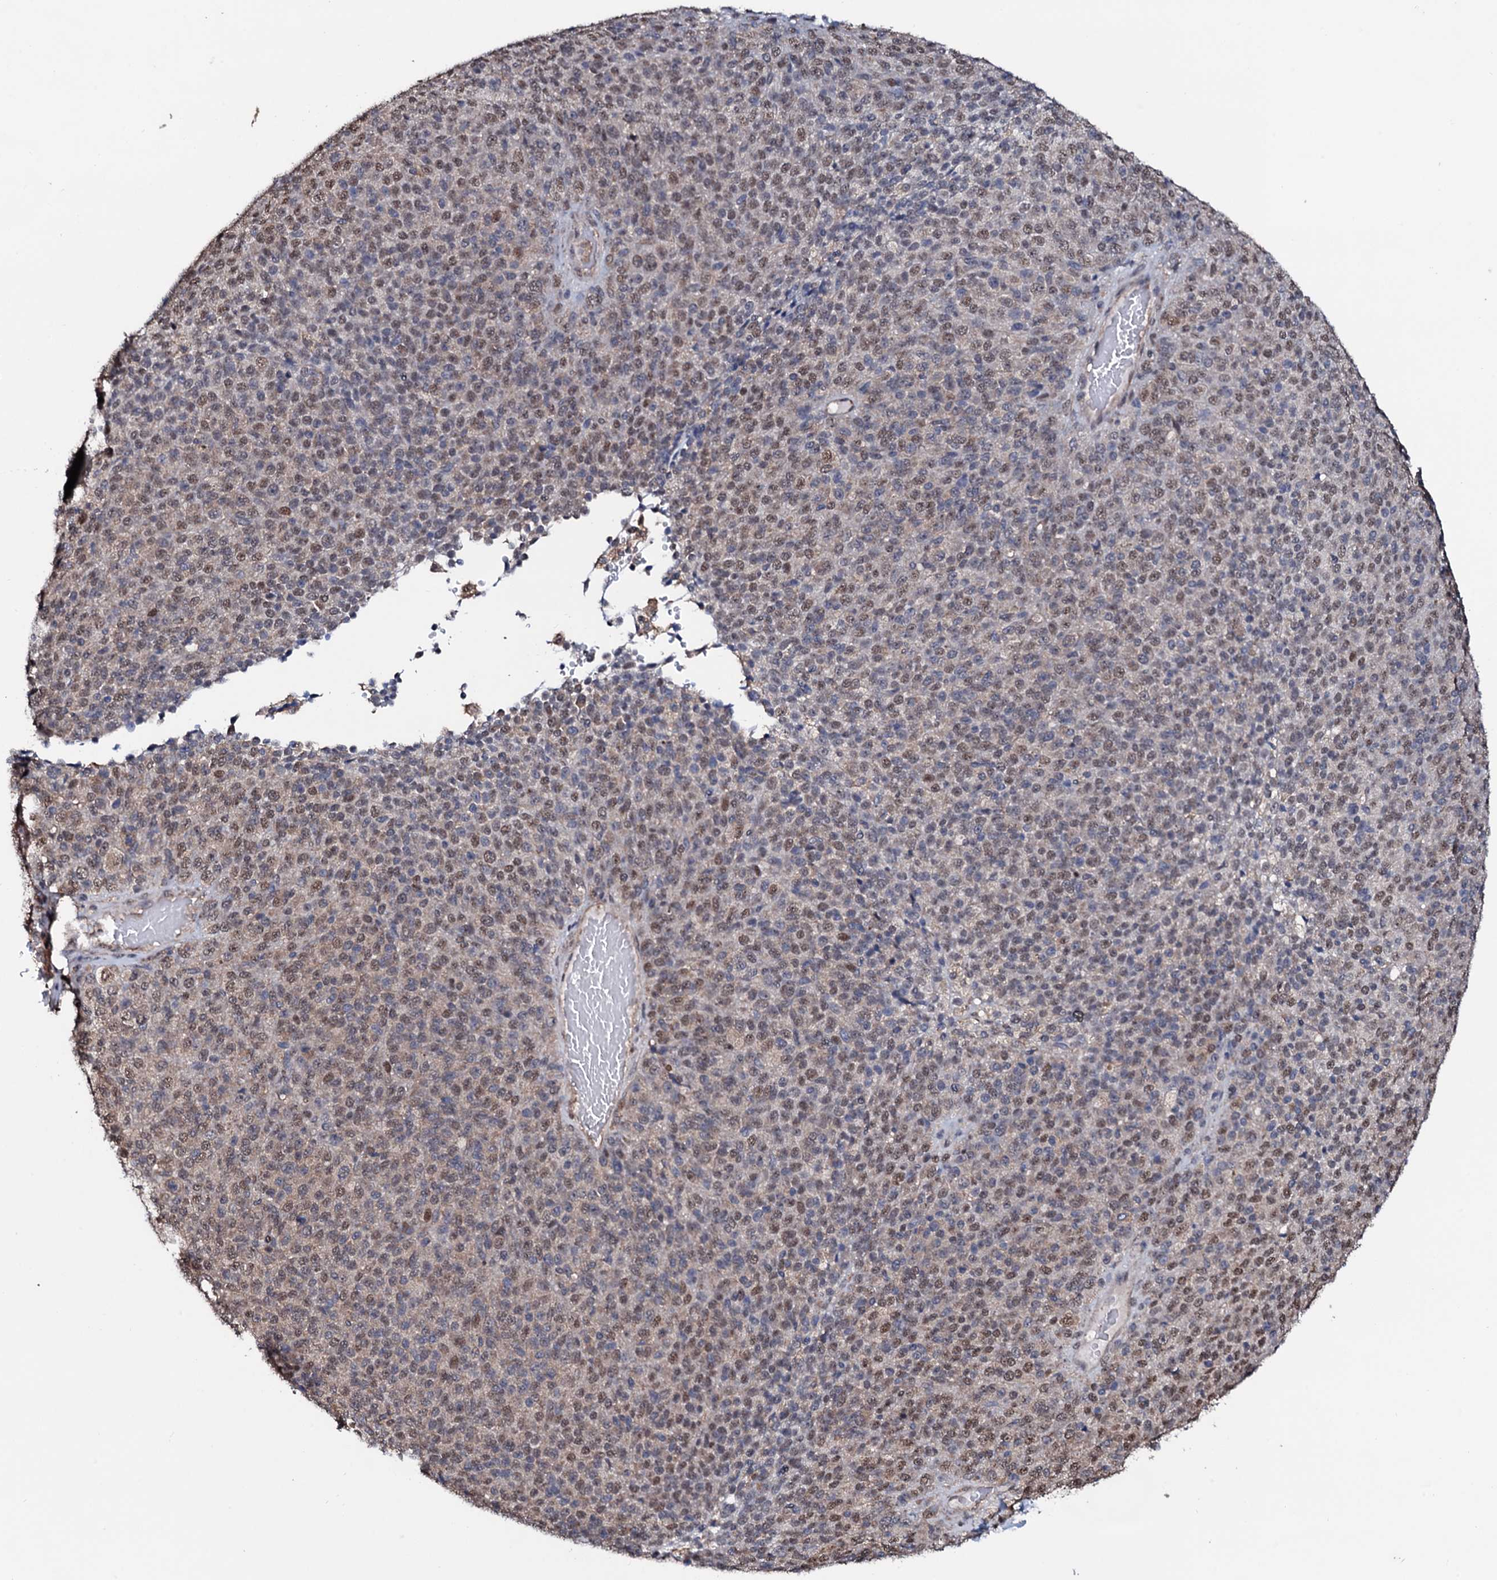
{"staining": {"intensity": "moderate", "quantity": "25%-75%", "location": "nuclear"}, "tissue": "melanoma", "cell_type": "Tumor cells", "image_type": "cancer", "snomed": [{"axis": "morphology", "description": "Malignant melanoma, Metastatic site"}, {"axis": "topography", "description": "Brain"}], "caption": "Melanoma stained with a brown dye demonstrates moderate nuclear positive positivity in about 25%-75% of tumor cells.", "gene": "COG6", "patient": {"sex": "female", "age": 56}}